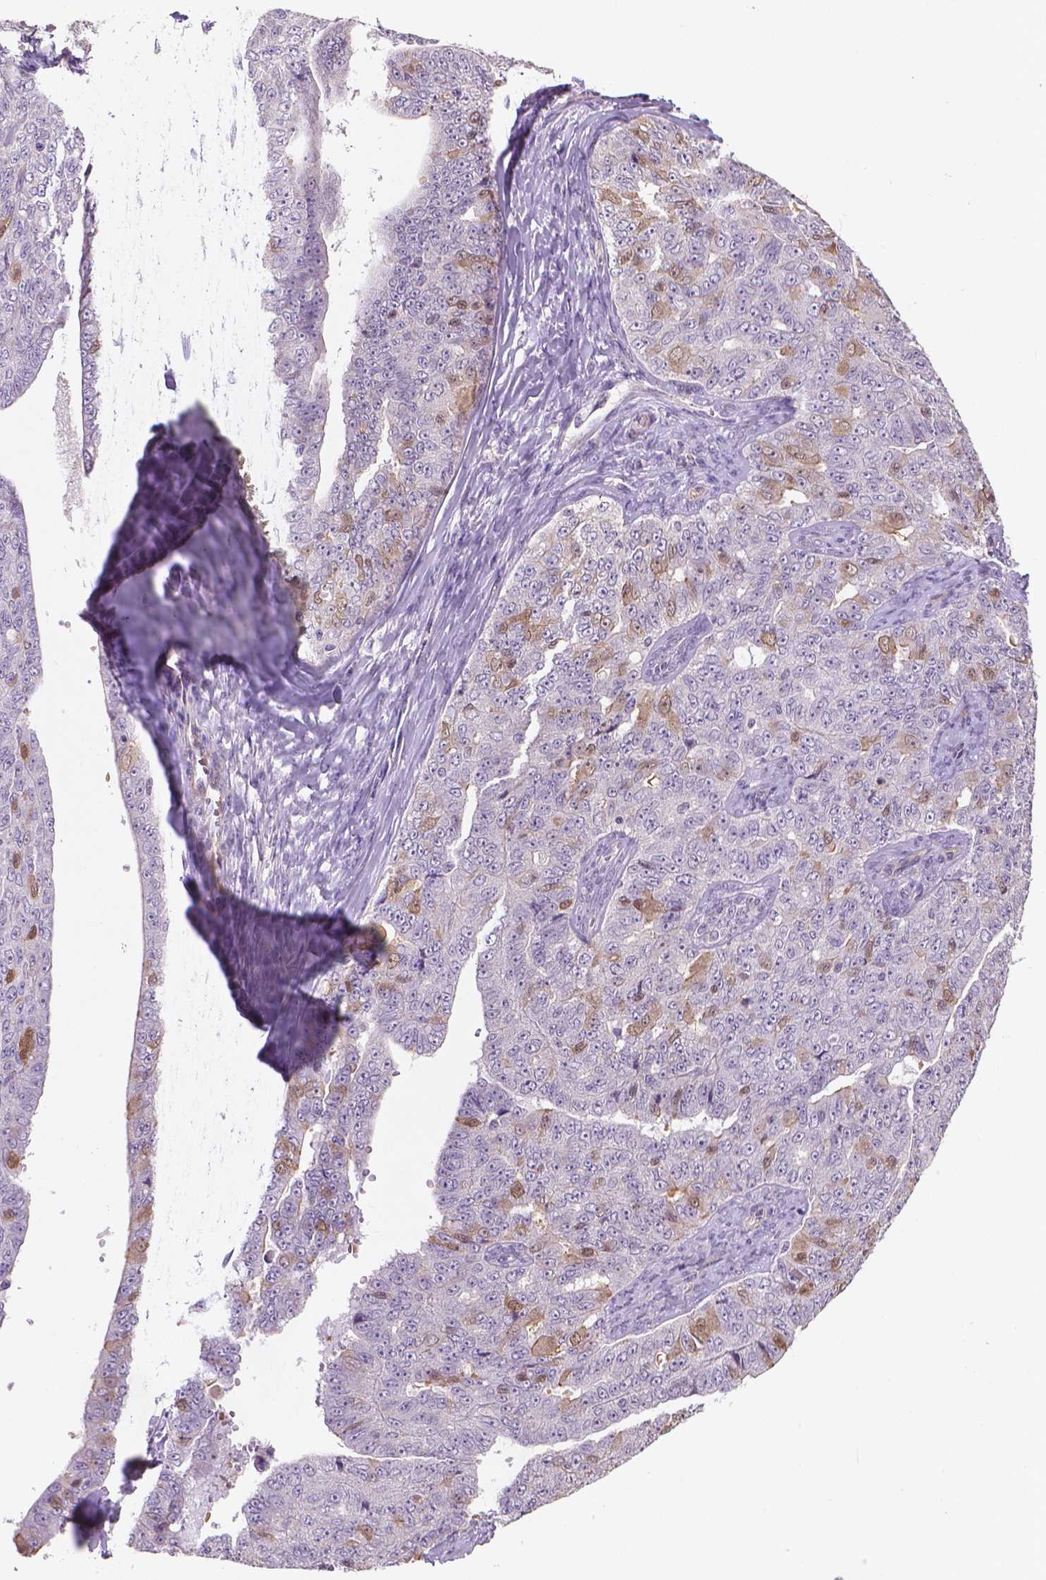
{"staining": {"intensity": "moderate", "quantity": "<25%", "location": "cytoplasmic/membranous,nuclear"}, "tissue": "ovarian cancer", "cell_type": "Tumor cells", "image_type": "cancer", "snomed": [{"axis": "morphology", "description": "Cystadenocarcinoma, serous, NOS"}, {"axis": "topography", "description": "Ovary"}], "caption": "Immunohistochemistry (IHC) (DAB) staining of human ovarian serous cystadenocarcinoma displays moderate cytoplasmic/membranous and nuclear protein positivity in approximately <25% of tumor cells. The staining was performed using DAB to visualize the protein expression in brown, while the nuclei were stained in blue with hematoxylin (Magnification: 20x).", "gene": "CLXN", "patient": {"sex": "female", "age": 71}}